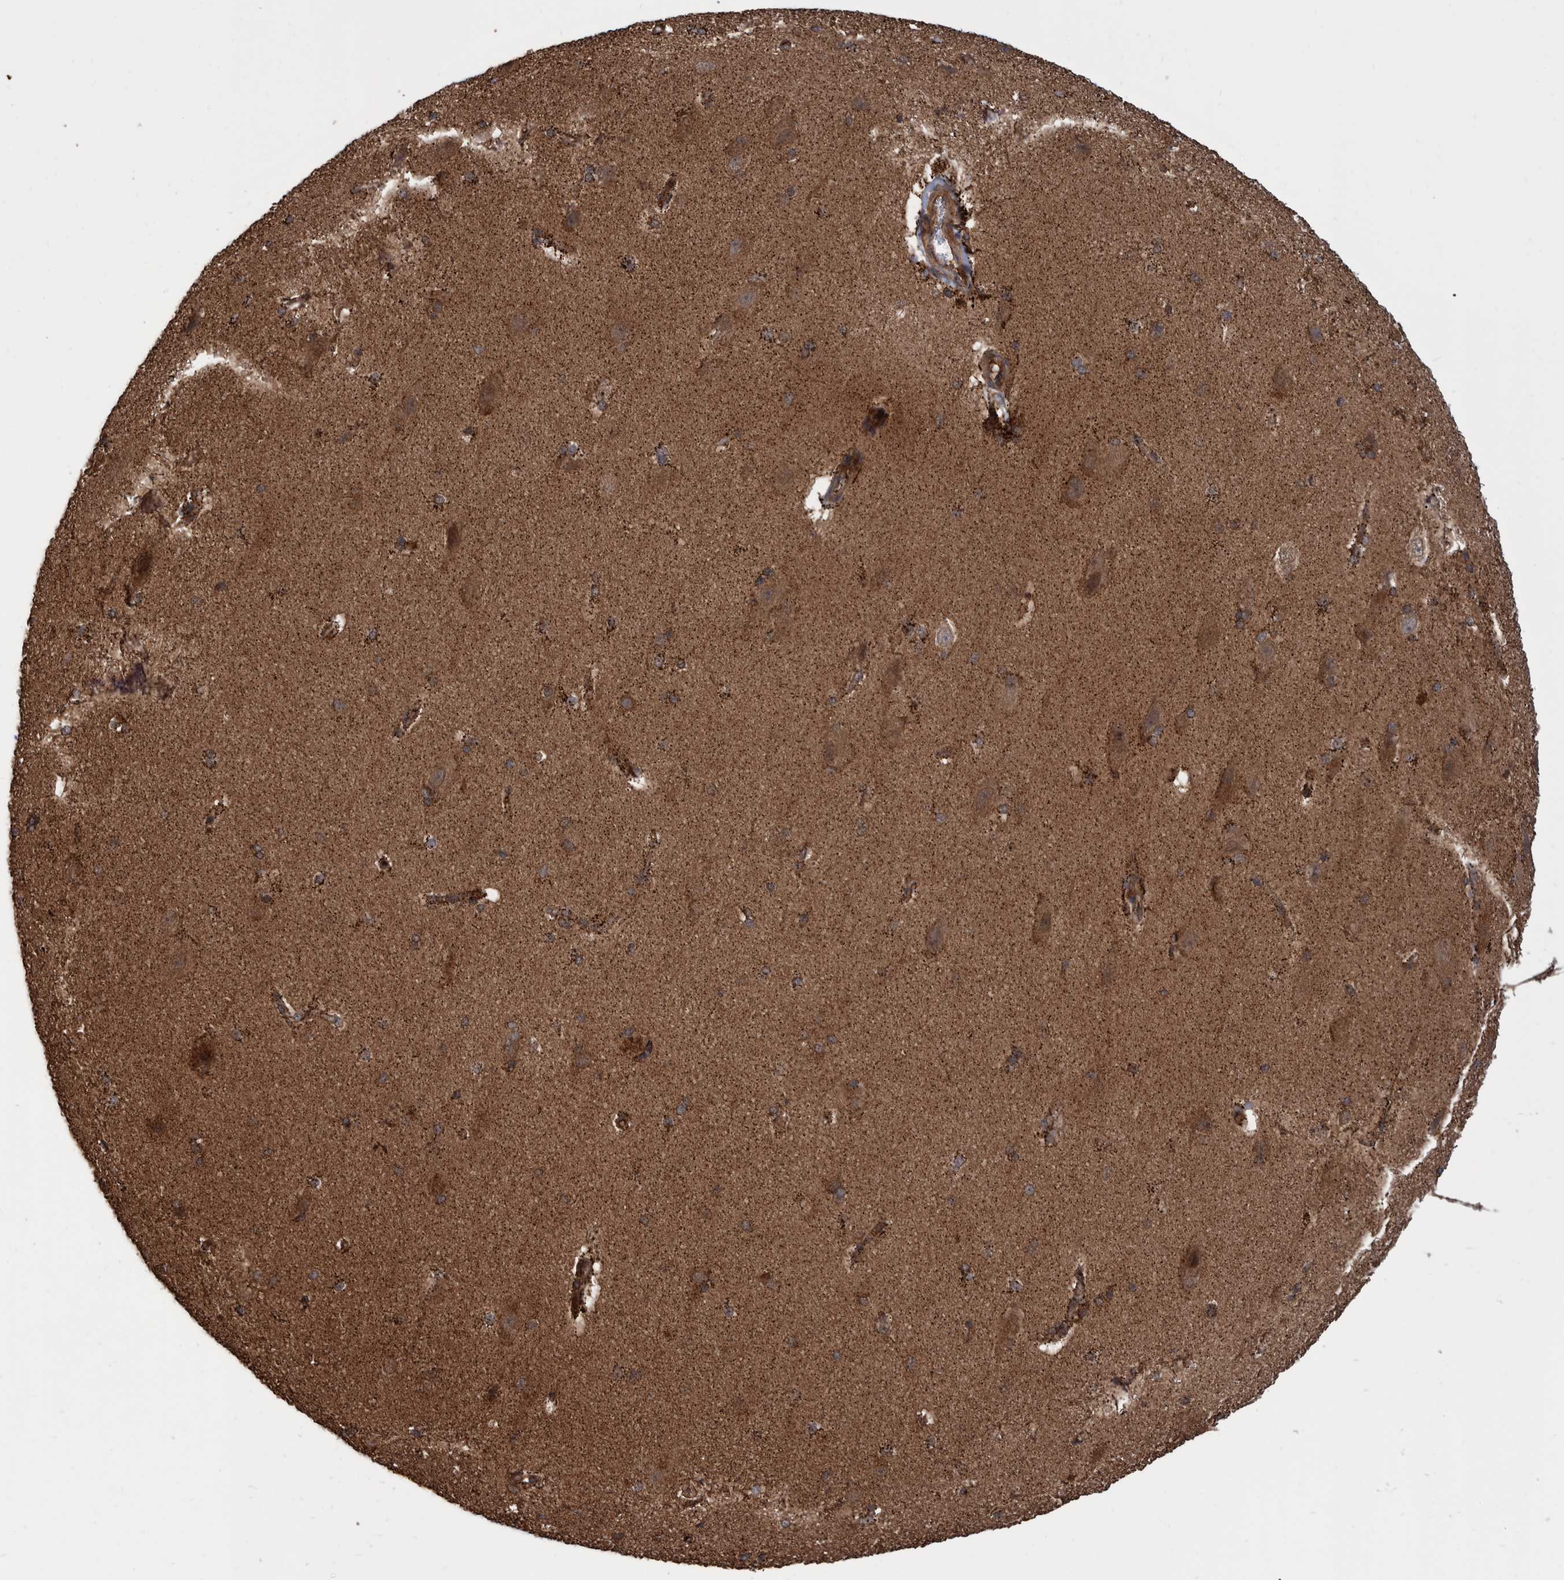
{"staining": {"intensity": "moderate", "quantity": ">75%", "location": "cytoplasmic/membranous"}, "tissue": "cerebral cortex", "cell_type": "Endothelial cells", "image_type": "normal", "snomed": [{"axis": "morphology", "description": "Normal tissue, NOS"}, {"axis": "topography", "description": "Cerebral cortex"}, {"axis": "topography", "description": "Hippocampus"}], "caption": "IHC image of normal cerebral cortex stained for a protein (brown), which demonstrates medium levels of moderate cytoplasmic/membranous expression in about >75% of endothelial cells.", "gene": "VBP1", "patient": {"sex": "female", "age": 19}}